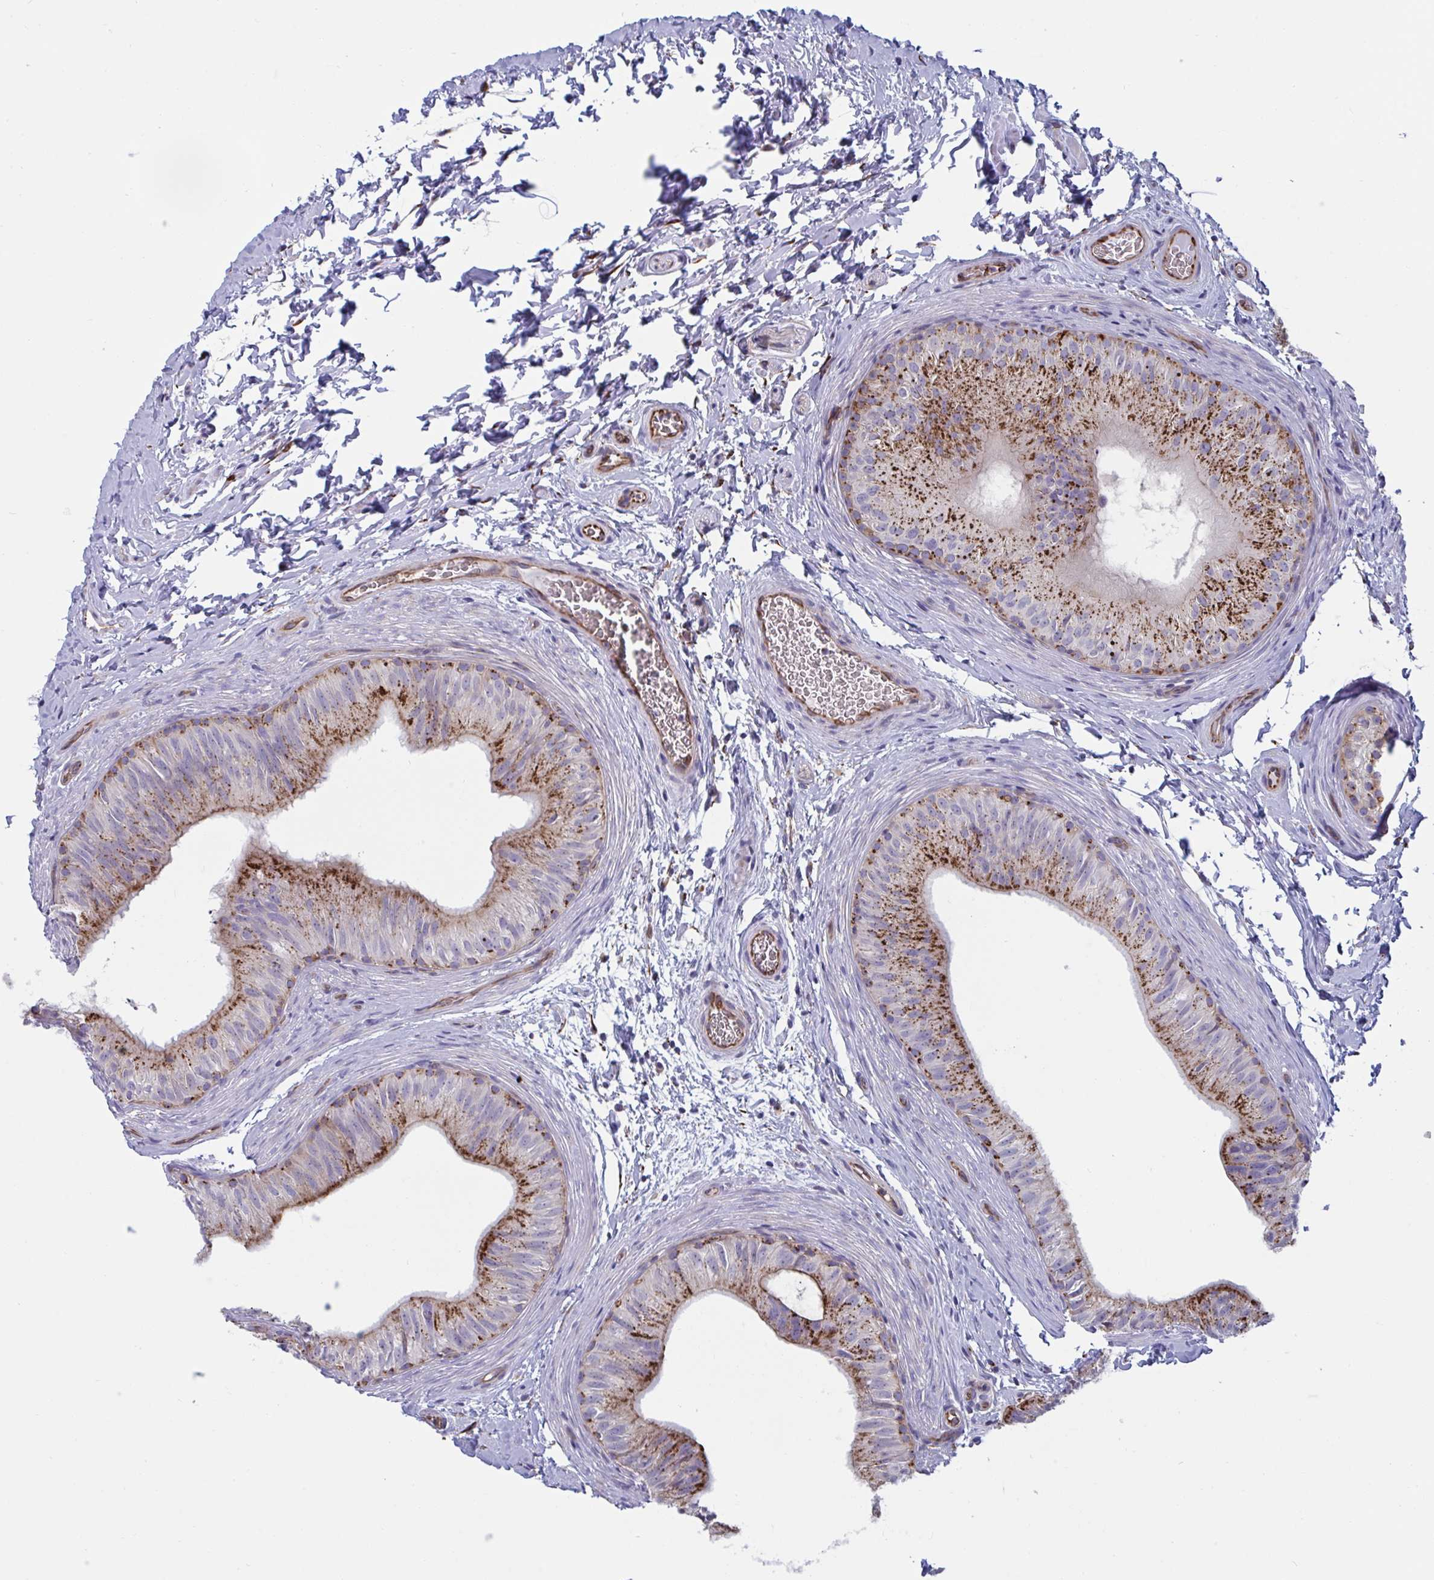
{"staining": {"intensity": "strong", "quantity": "25%-75%", "location": "cytoplasmic/membranous"}, "tissue": "epididymis", "cell_type": "Glandular cells", "image_type": "normal", "snomed": [{"axis": "morphology", "description": "Normal tissue, NOS"}, {"axis": "topography", "description": "Epididymis"}], "caption": "Immunohistochemistry staining of benign epididymis, which displays high levels of strong cytoplasmic/membranous expression in approximately 25%-75% of glandular cells indicating strong cytoplasmic/membranous protein positivity. The staining was performed using DAB (3,3'-diaminobenzidine) (brown) for protein detection and nuclei were counterstained in hematoxylin (blue).", "gene": "SLC9A6", "patient": {"sex": "male", "age": 24}}